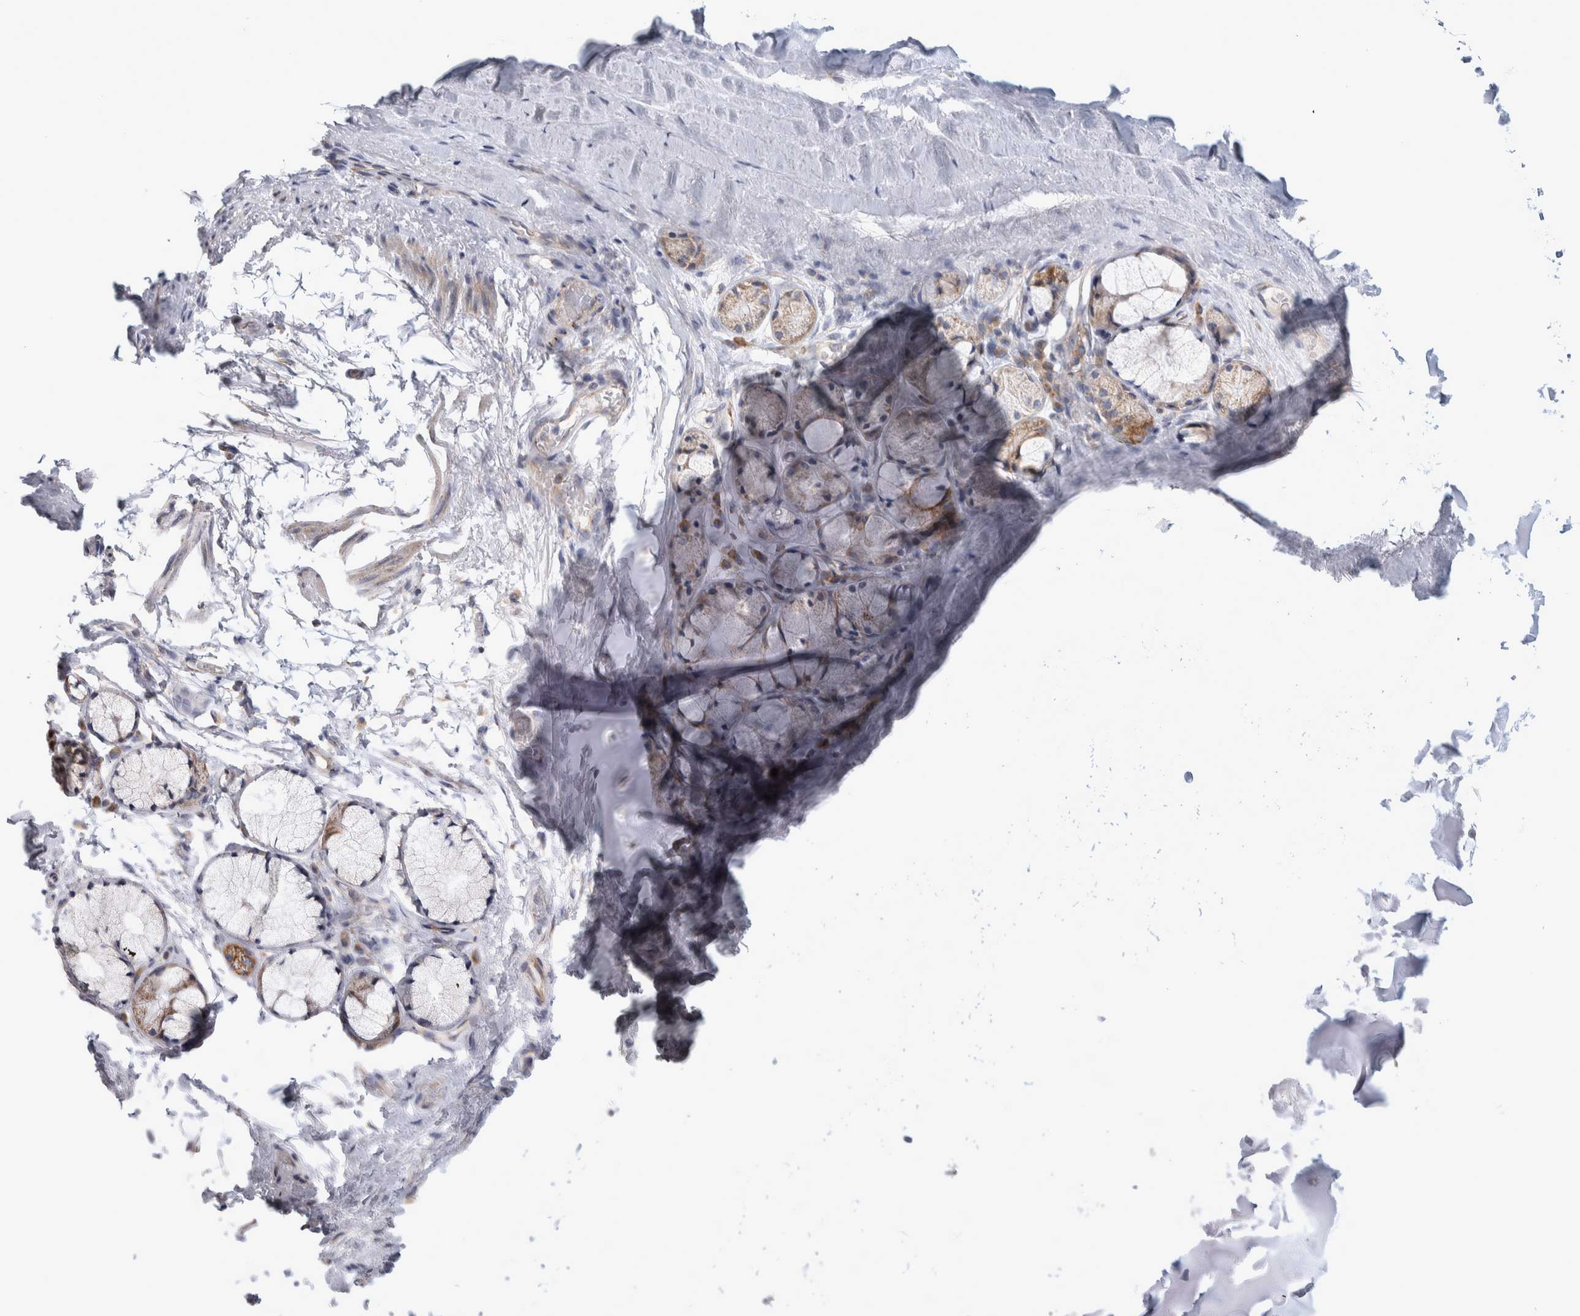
{"staining": {"intensity": "weak", "quantity": "25%-75%", "location": "cytoplasmic/membranous"}, "tissue": "adipose tissue", "cell_type": "Adipocytes", "image_type": "normal", "snomed": [{"axis": "morphology", "description": "Normal tissue, NOS"}, {"axis": "topography", "description": "Cartilage tissue"}, {"axis": "topography", "description": "Bronchus"}], "caption": "Immunohistochemistry (DAB (3,3'-diaminobenzidine)) staining of normal adipose tissue displays weak cytoplasmic/membranous protein staining in about 25%-75% of adipocytes.", "gene": "SCO1", "patient": {"sex": "female", "age": 73}}